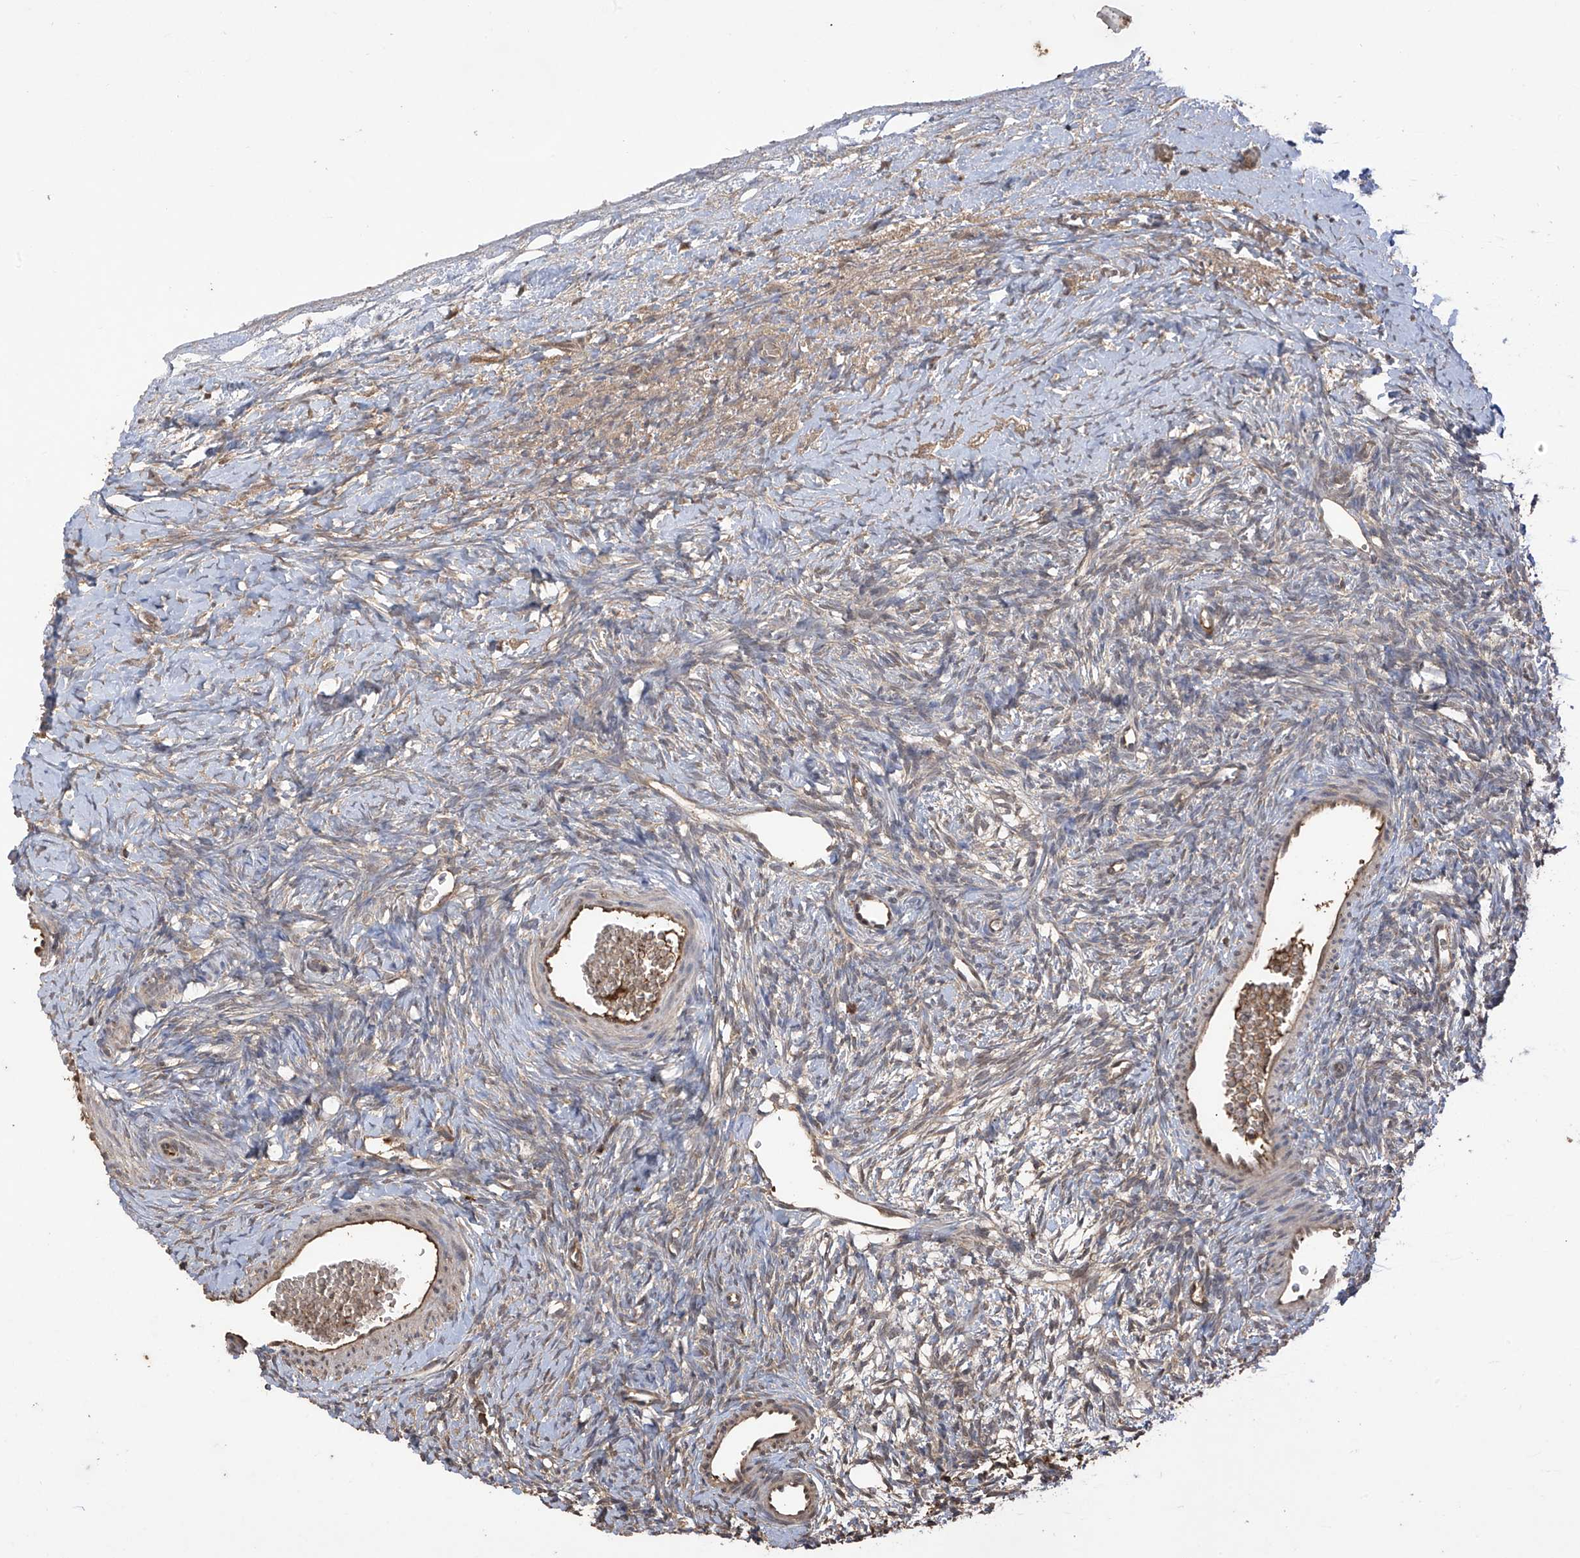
{"staining": {"intensity": "weak", "quantity": "<25%", "location": "cytoplasmic/membranous"}, "tissue": "ovary", "cell_type": "Ovarian stroma cells", "image_type": "normal", "snomed": [{"axis": "morphology", "description": "Normal tissue, NOS"}, {"axis": "morphology", "description": "Developmental malformation"}, {"axis": "topography", "description": "Ovary"}], "caption": "DAB immunohistochemical staining of normal human ovary shows no significant expression in ovarian stroma cells.", "gene": "PNPT1", "patient": {"sex": "female", "age": 39}}